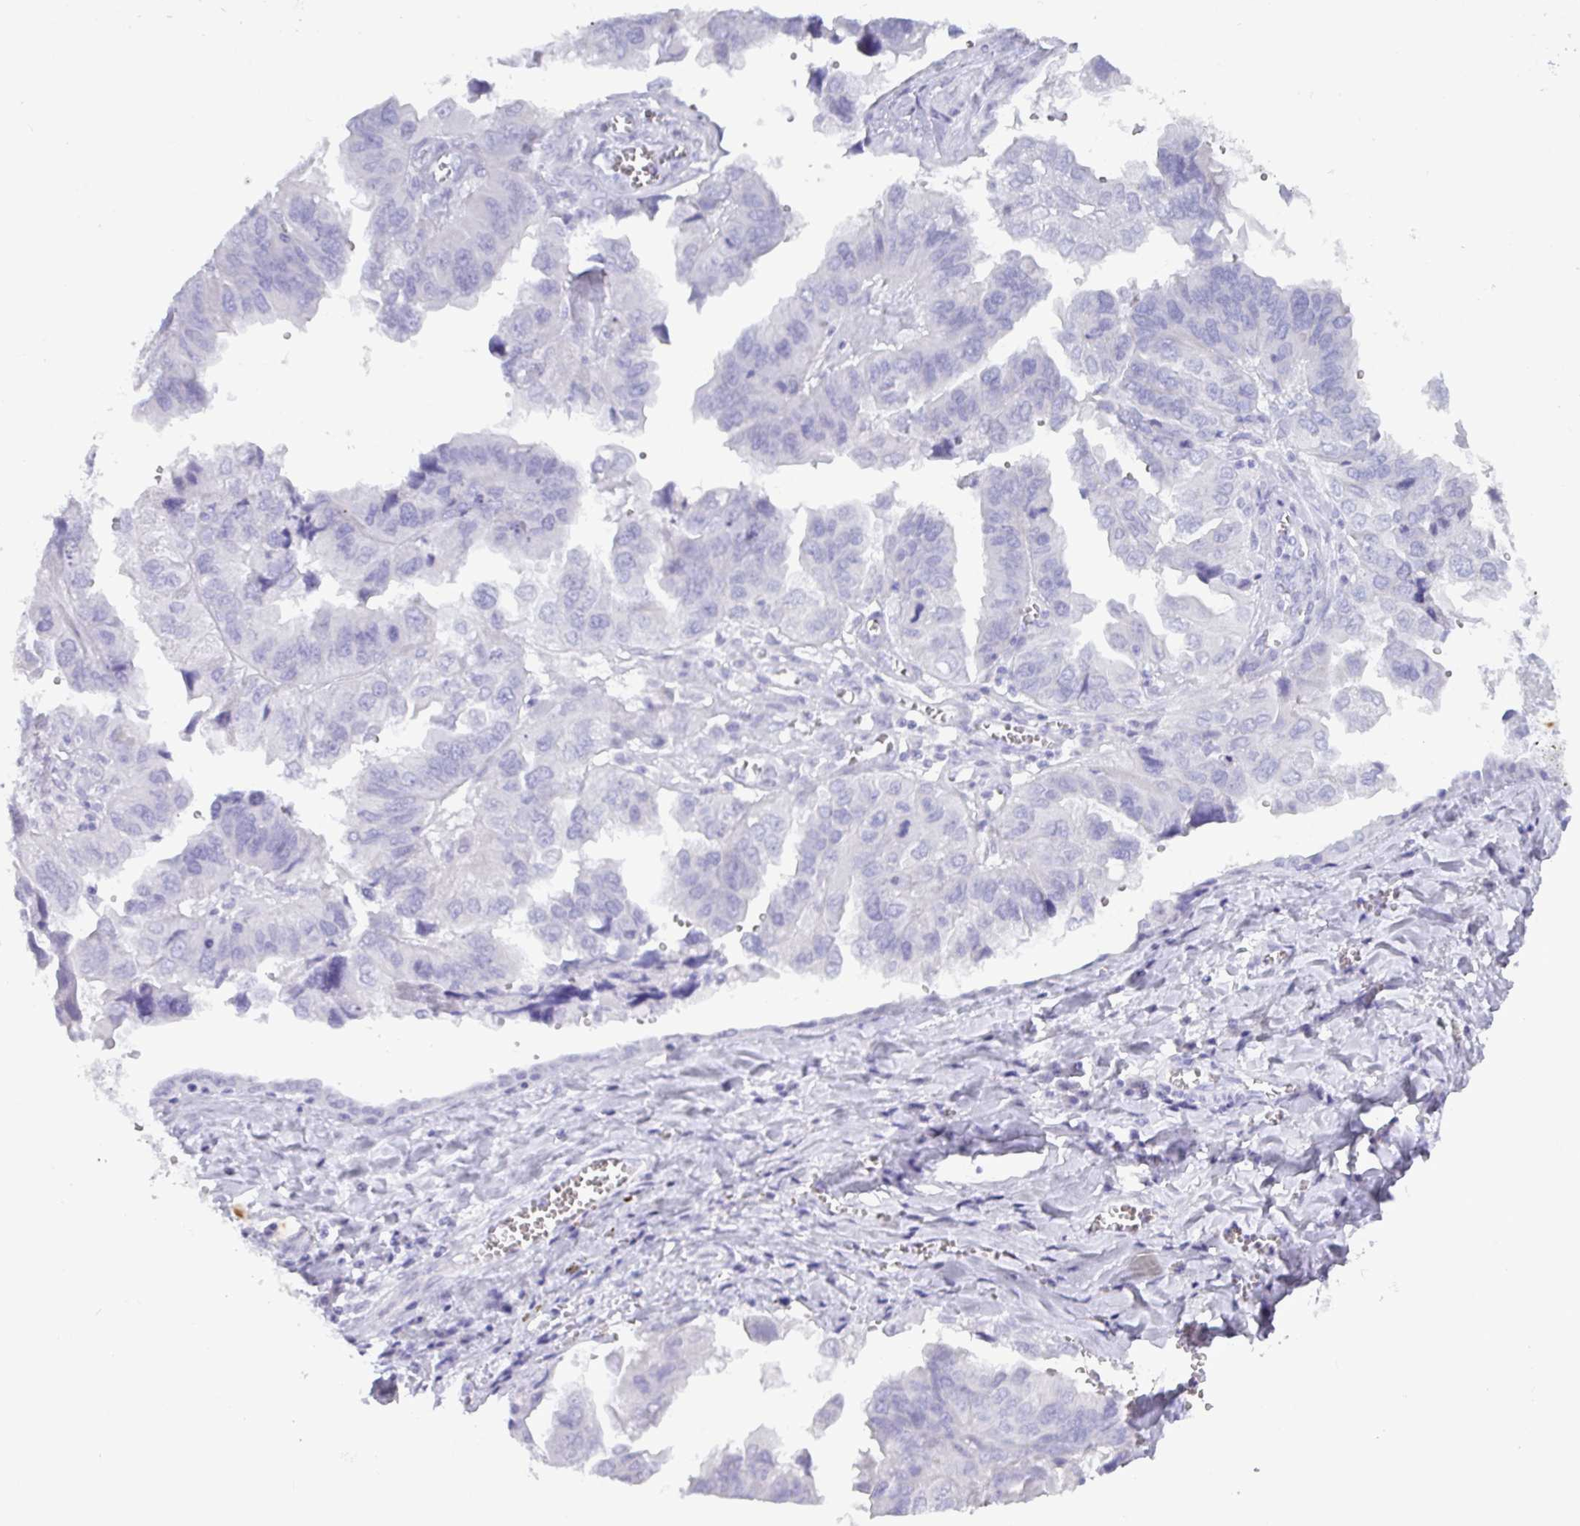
{"staining": {"intensity": "negative", "quantity": "none", "location": "none"}, "tissue": "ovarian cancer", "cell_type": "Tumor cells", "image_type": "cancer", "snomed": [{"axis": "morphology", "description": "Cystadenocarcinoma, serous, NOS"}, {"axis": "topography", "description": "Ovary"}], "caption": "Immunohistochemistry image of neoplastic tissue: human ovarian serous cystadenocarcinoma stained with DAB (3,3'-diaminobenzidine) demonstrates no significant protein positivity in tumor cells.", "gene": "C4orf33", "patient": {"sex": "female", "age": 79}}